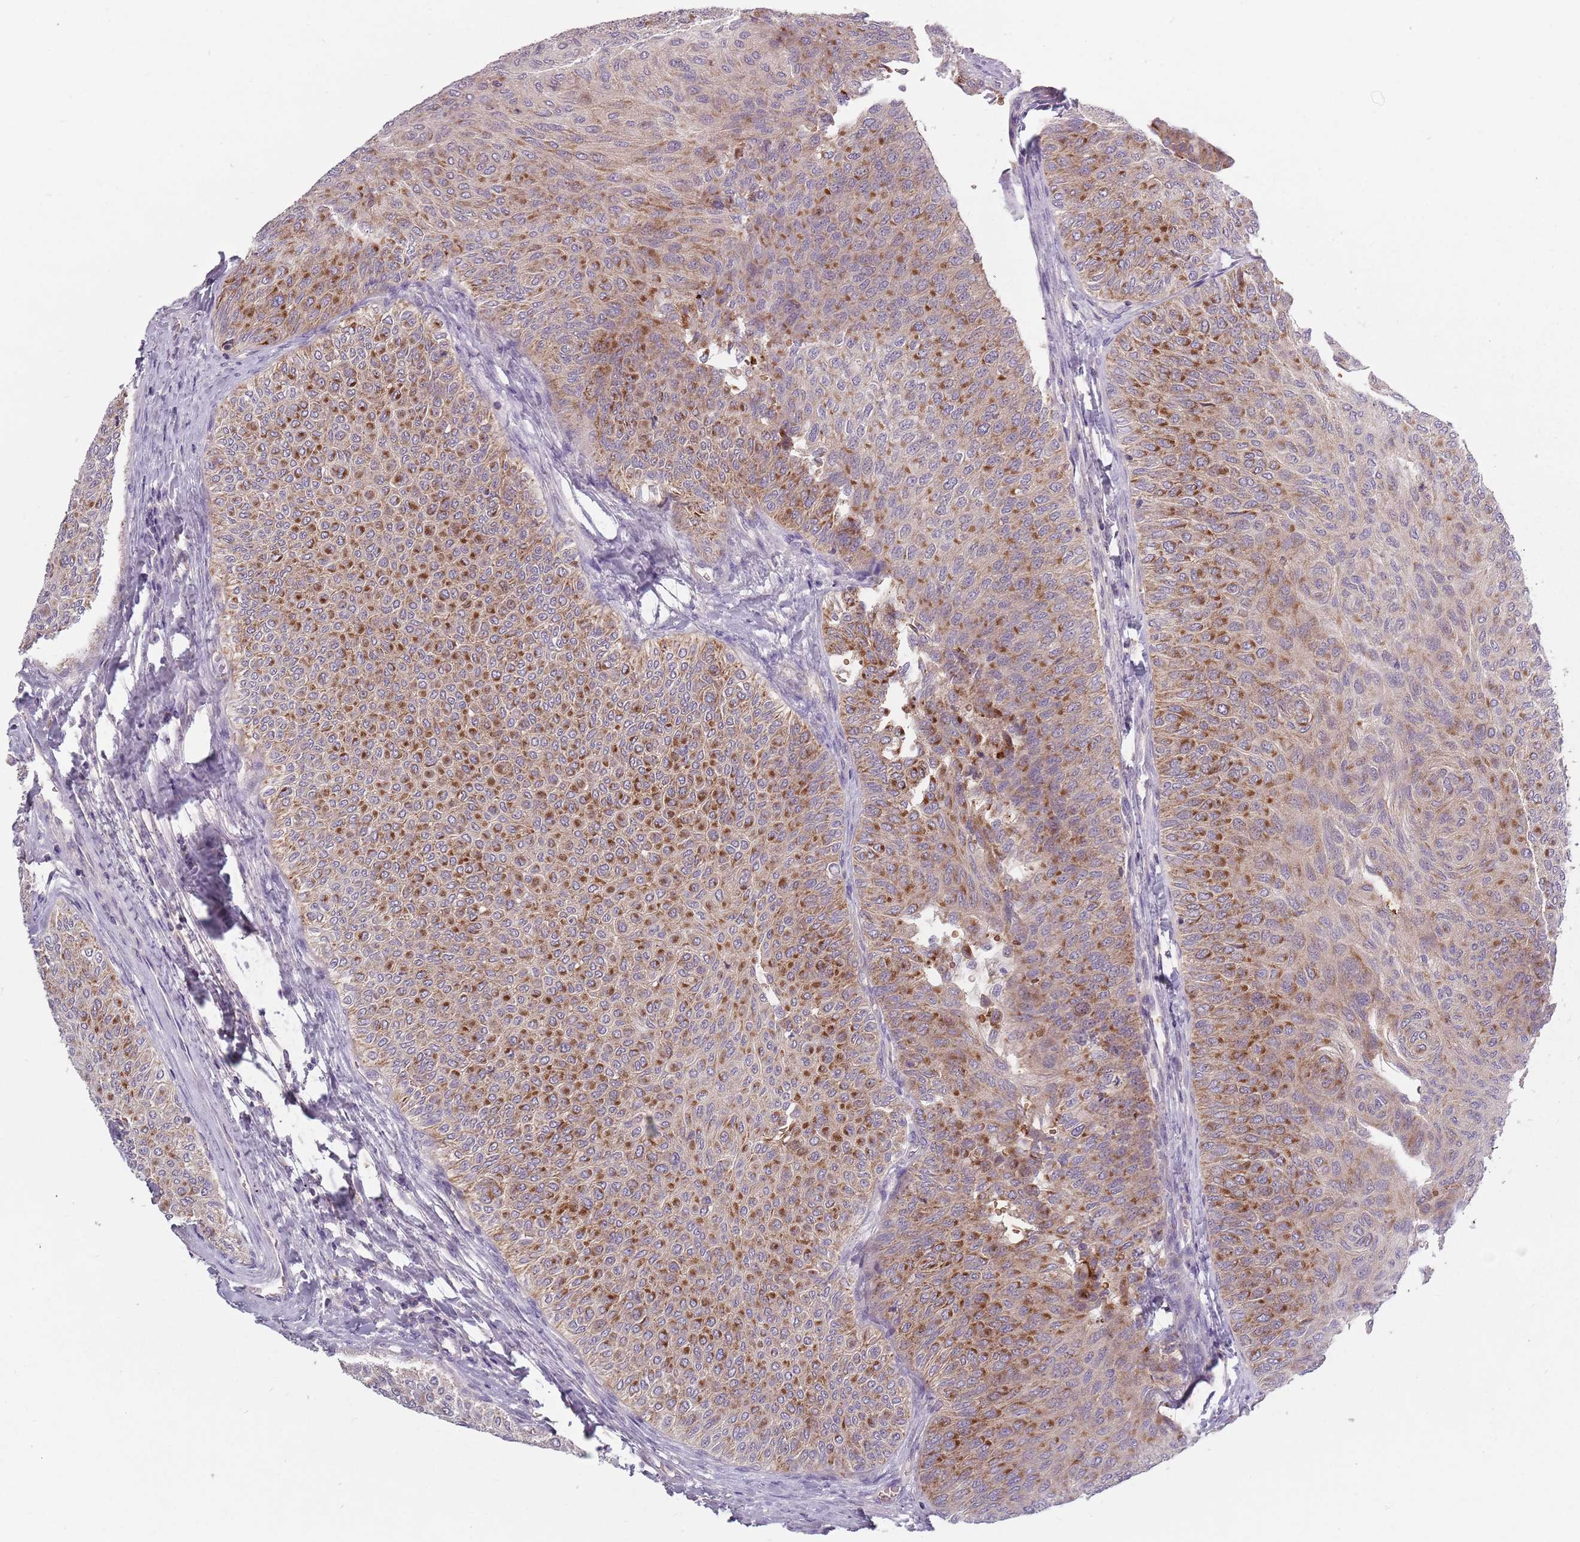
{"staining": {"intensity": "moderate", "quantity": ">75%", "location": "cytoplasmic/membranous"}, "tissue": "urothelial cancer", "cell_type": "Tumor cells", "image_type": "cancer", "snomed": [{"axis": "morphology", "description": "Urothelial carcinoma, Low grade"}, {"axis": "topography", "description": "Urinary bladder"}], "caption": "Urothelial carcinoma (low-grade) stained for a protein (brown) demonstrates moderate cytoplasmic/membranous positive expression in about >75% of tumor cells.", "gene": "ASB13", "patient": {"sex": "male", "age": 78}}